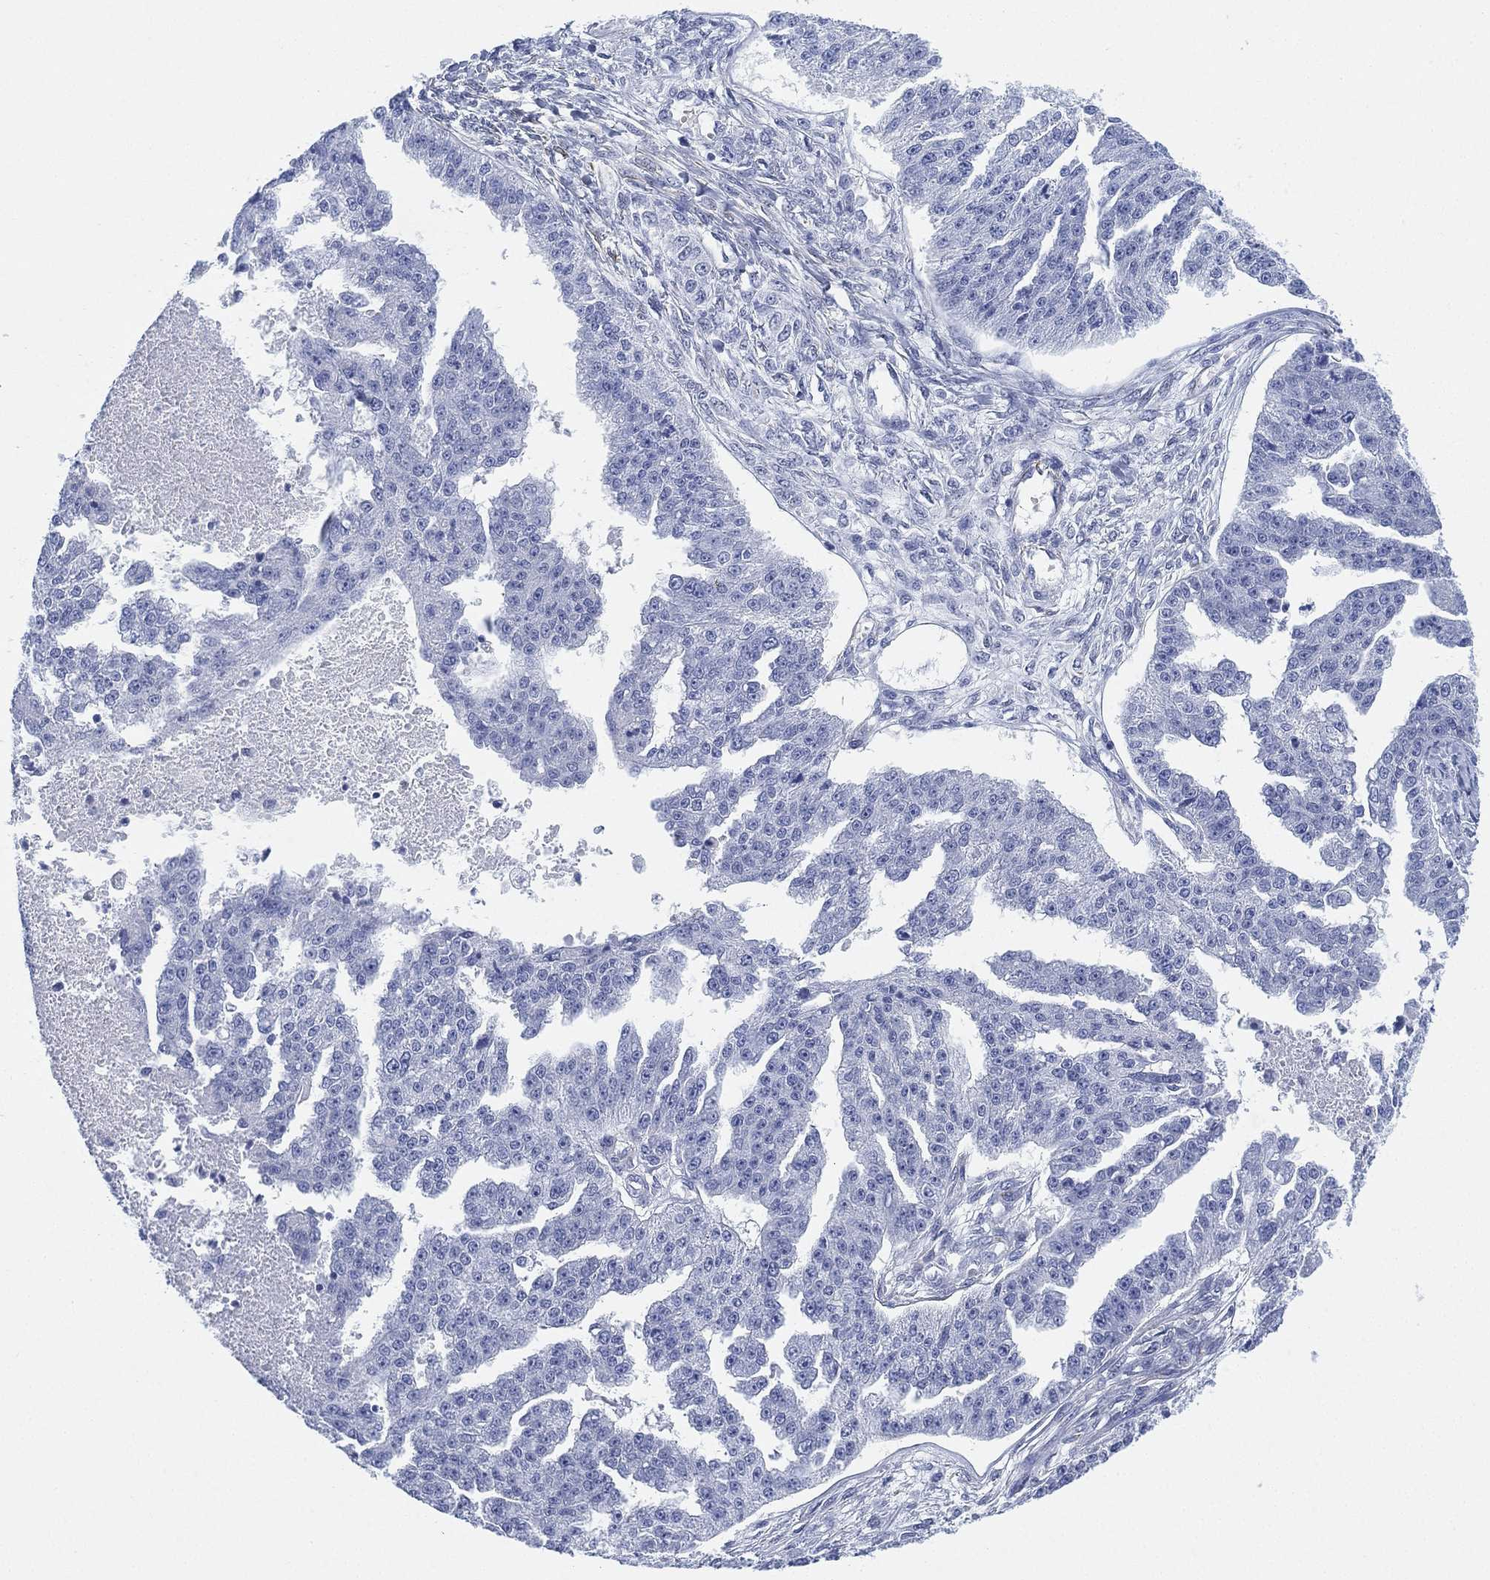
{"staining": {"intensity": "negative", "quantity": "none", "location": "none"}, "tissue": "ovarian cancer", "cell_type": "Tumor cells", "image_type": "cancer", "snomed": [{"axis": "morphology", "description": "Cystadenocarcinoma, serous, NOS"}, {"axis": "topography", "description": "Ovary"}], "caption": "The histopathology image displays no staining of tumor cells in ovarian cancer.", "gene": "PSKH2", "patient": {"sex": "female", "age": 58}}